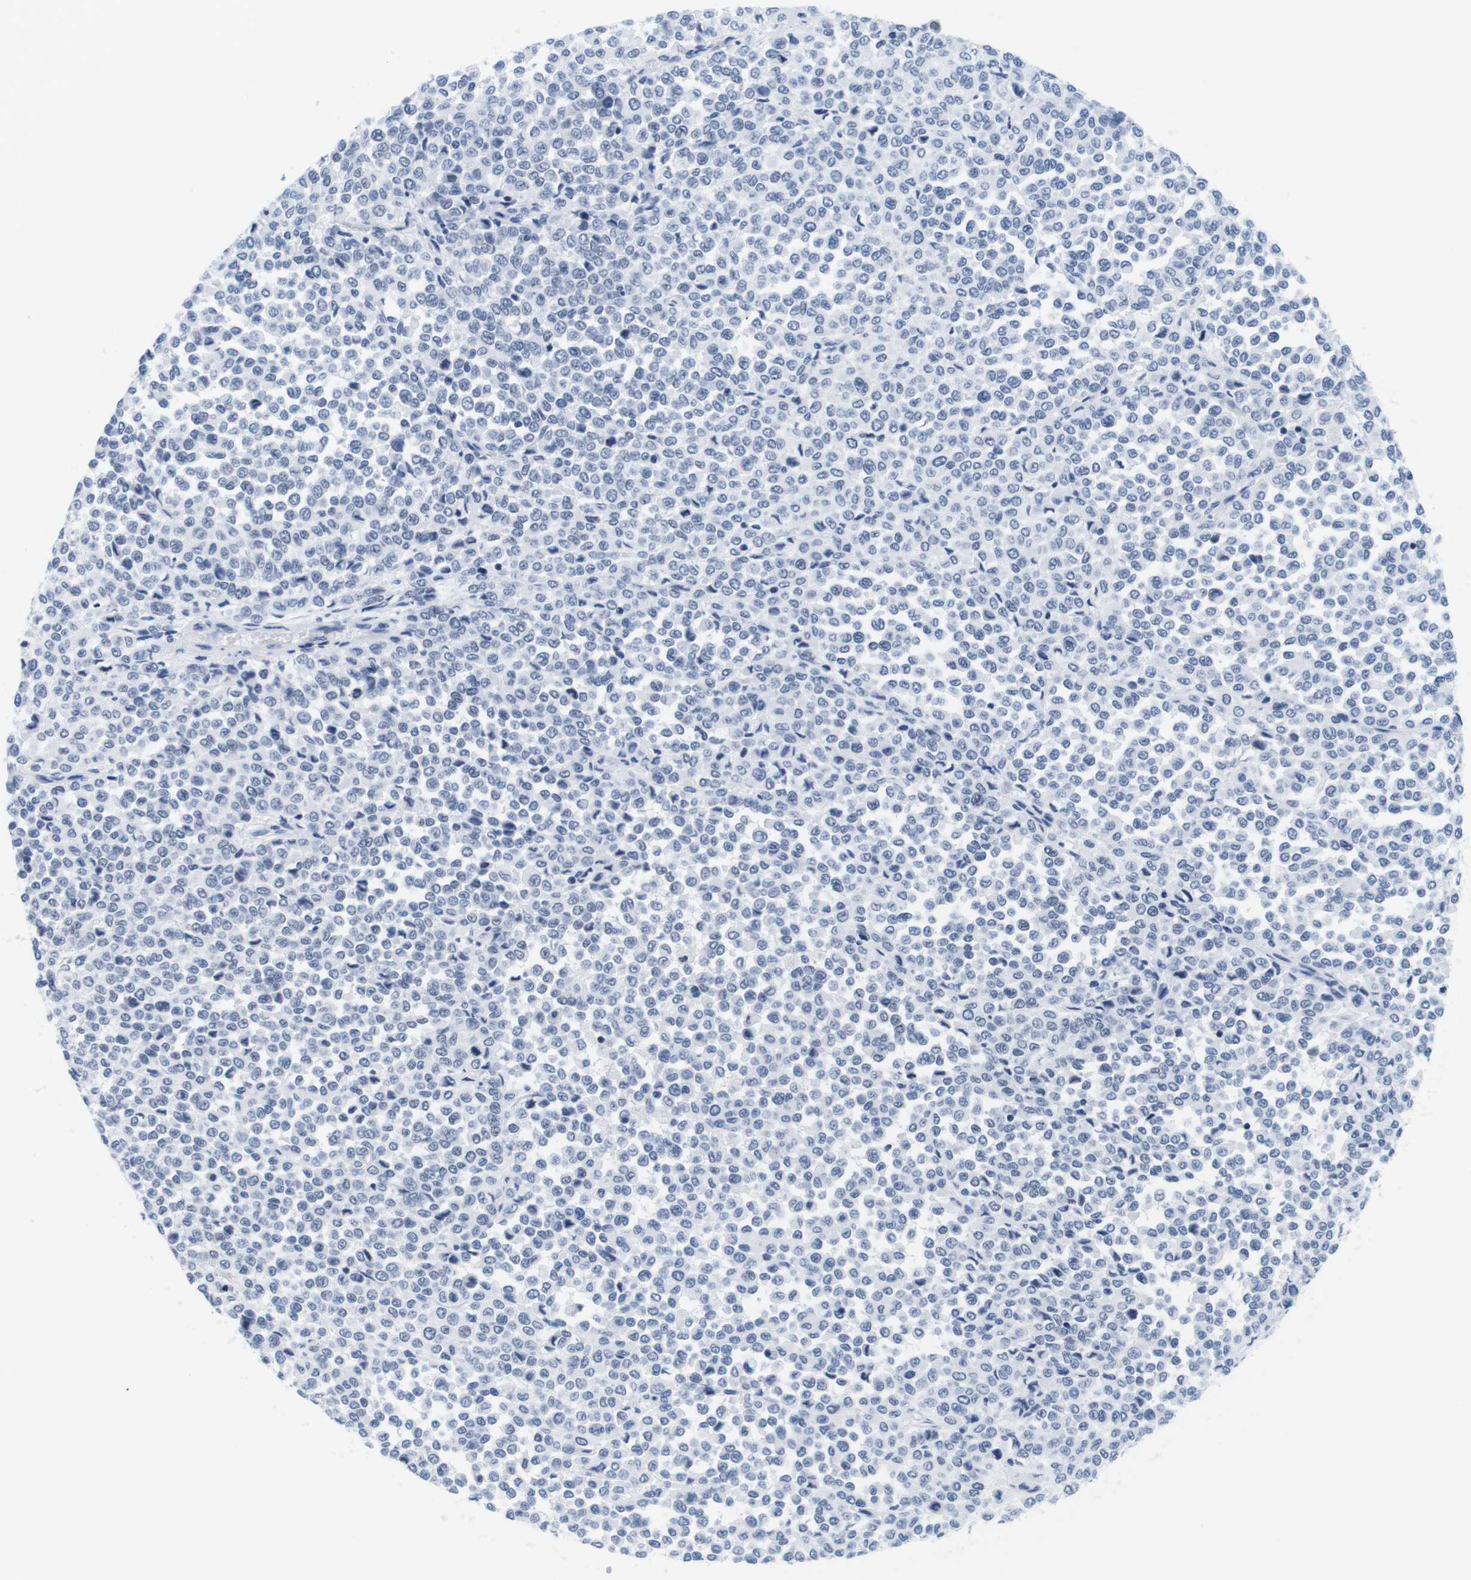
{"staining": {"intensity": "negative", "quantity": "none", "location": "none"}, "tissue": "melanoma", "cell_type": "Tumor cells", "image_type": "cancer", "snomed": [{"axis": "morphology", "description": "Malignant melanoma, Metastatic site"}, {"axis": "topography", "description": "Pancreas"}], "caption": "A histopathology image of human malignant melanoma (metastatic site) is negative for staining in tumor cells.", "gene": "IFI16", "patient": {"sex": "female", "age": 30}}